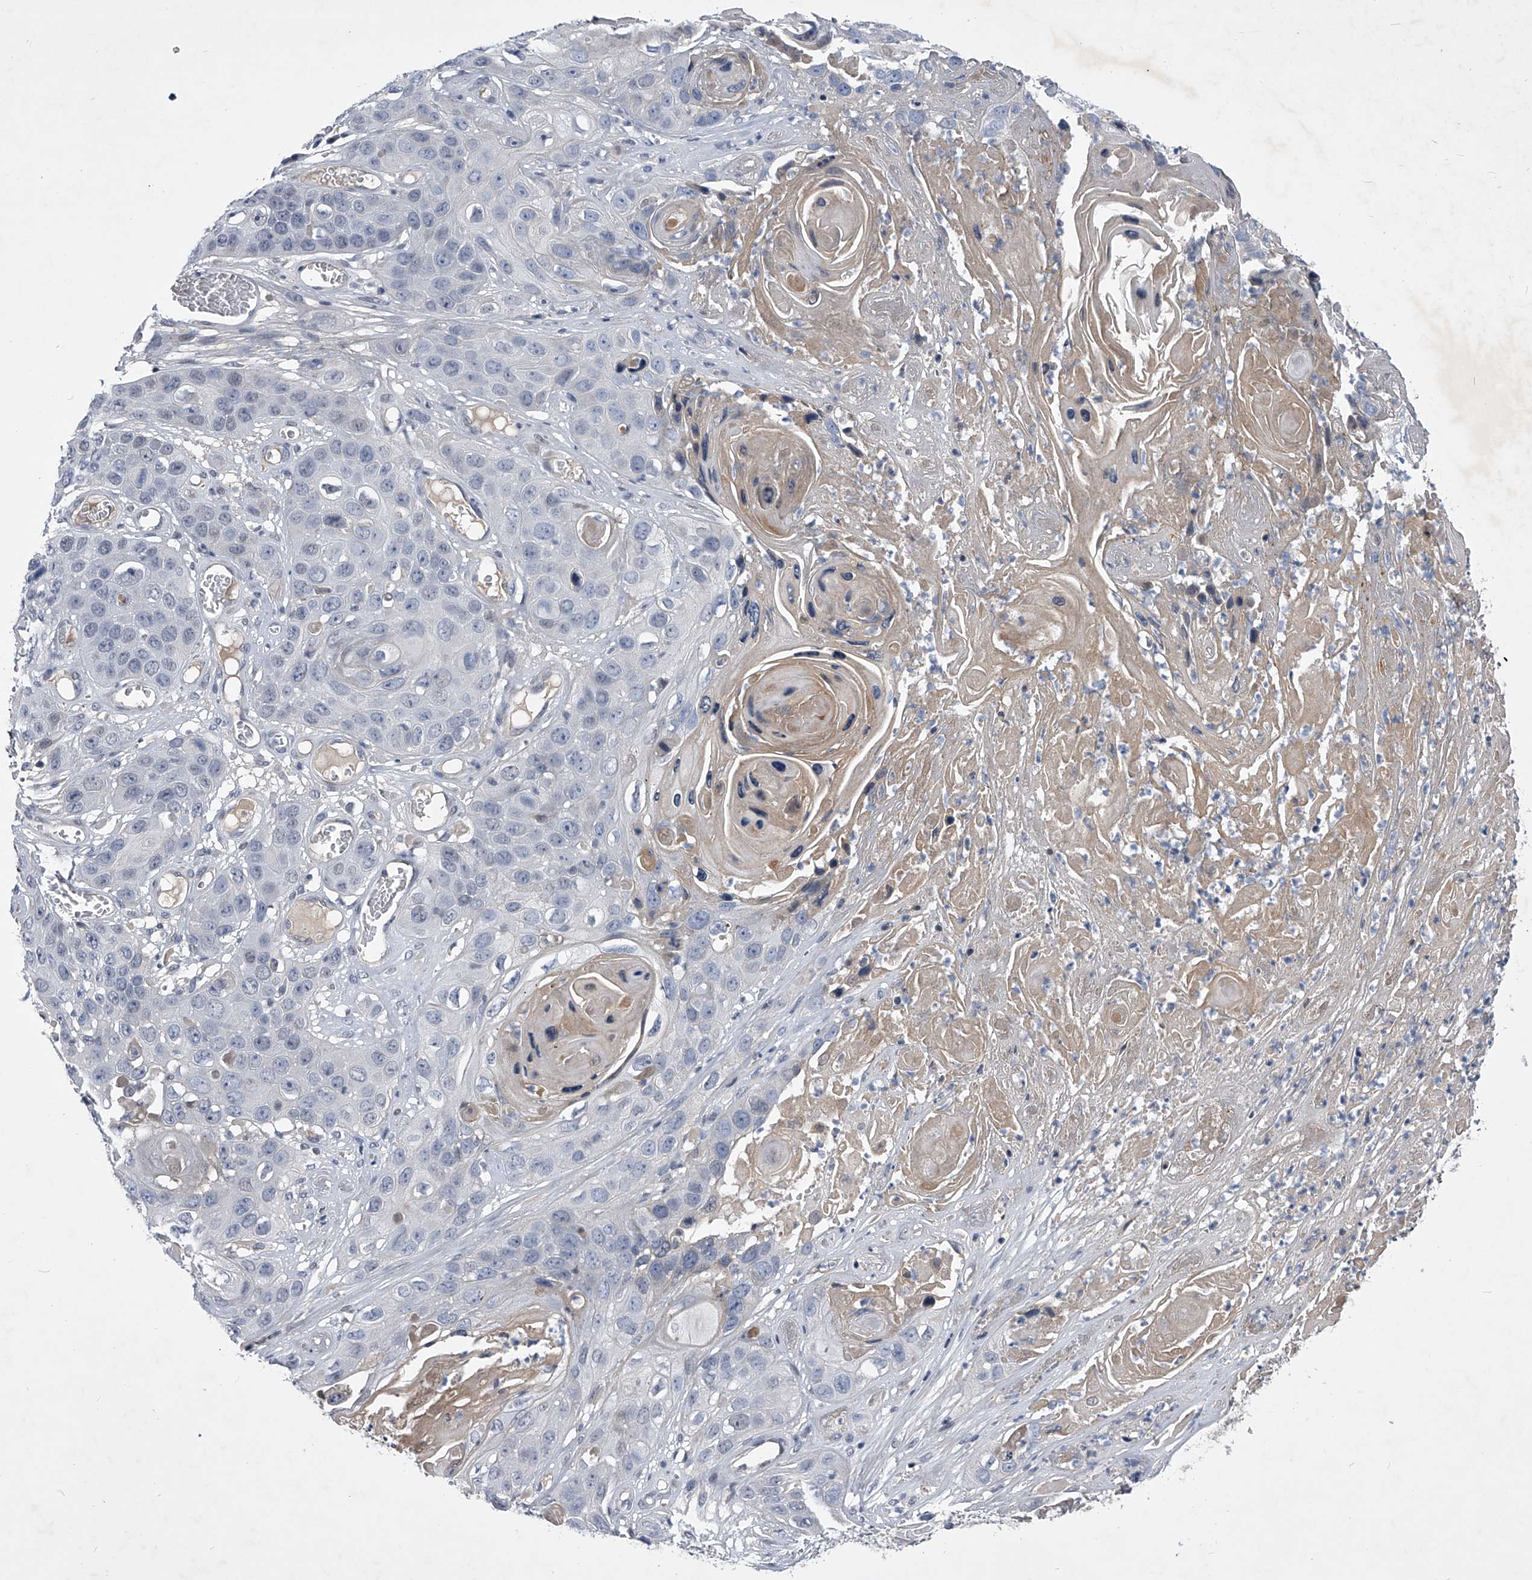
{"staining": {"intensity": "negative", "quantity": "none", "location": "none"}, "tissue": "skin cancer", "cell_type": "Tumor cells", "image_type": "cancer", "snomed": [{"axis": "morphology", "description": "Squamous cell carcinoma, NOS"}, {"axis": "topography", "description": "Skin"}], "caption": "Immunohistochemistry of human skin cancer displays no positivity in tumor cells.", "gene": "ZNF76", "patient": {"sex": "male", "age": 55}}